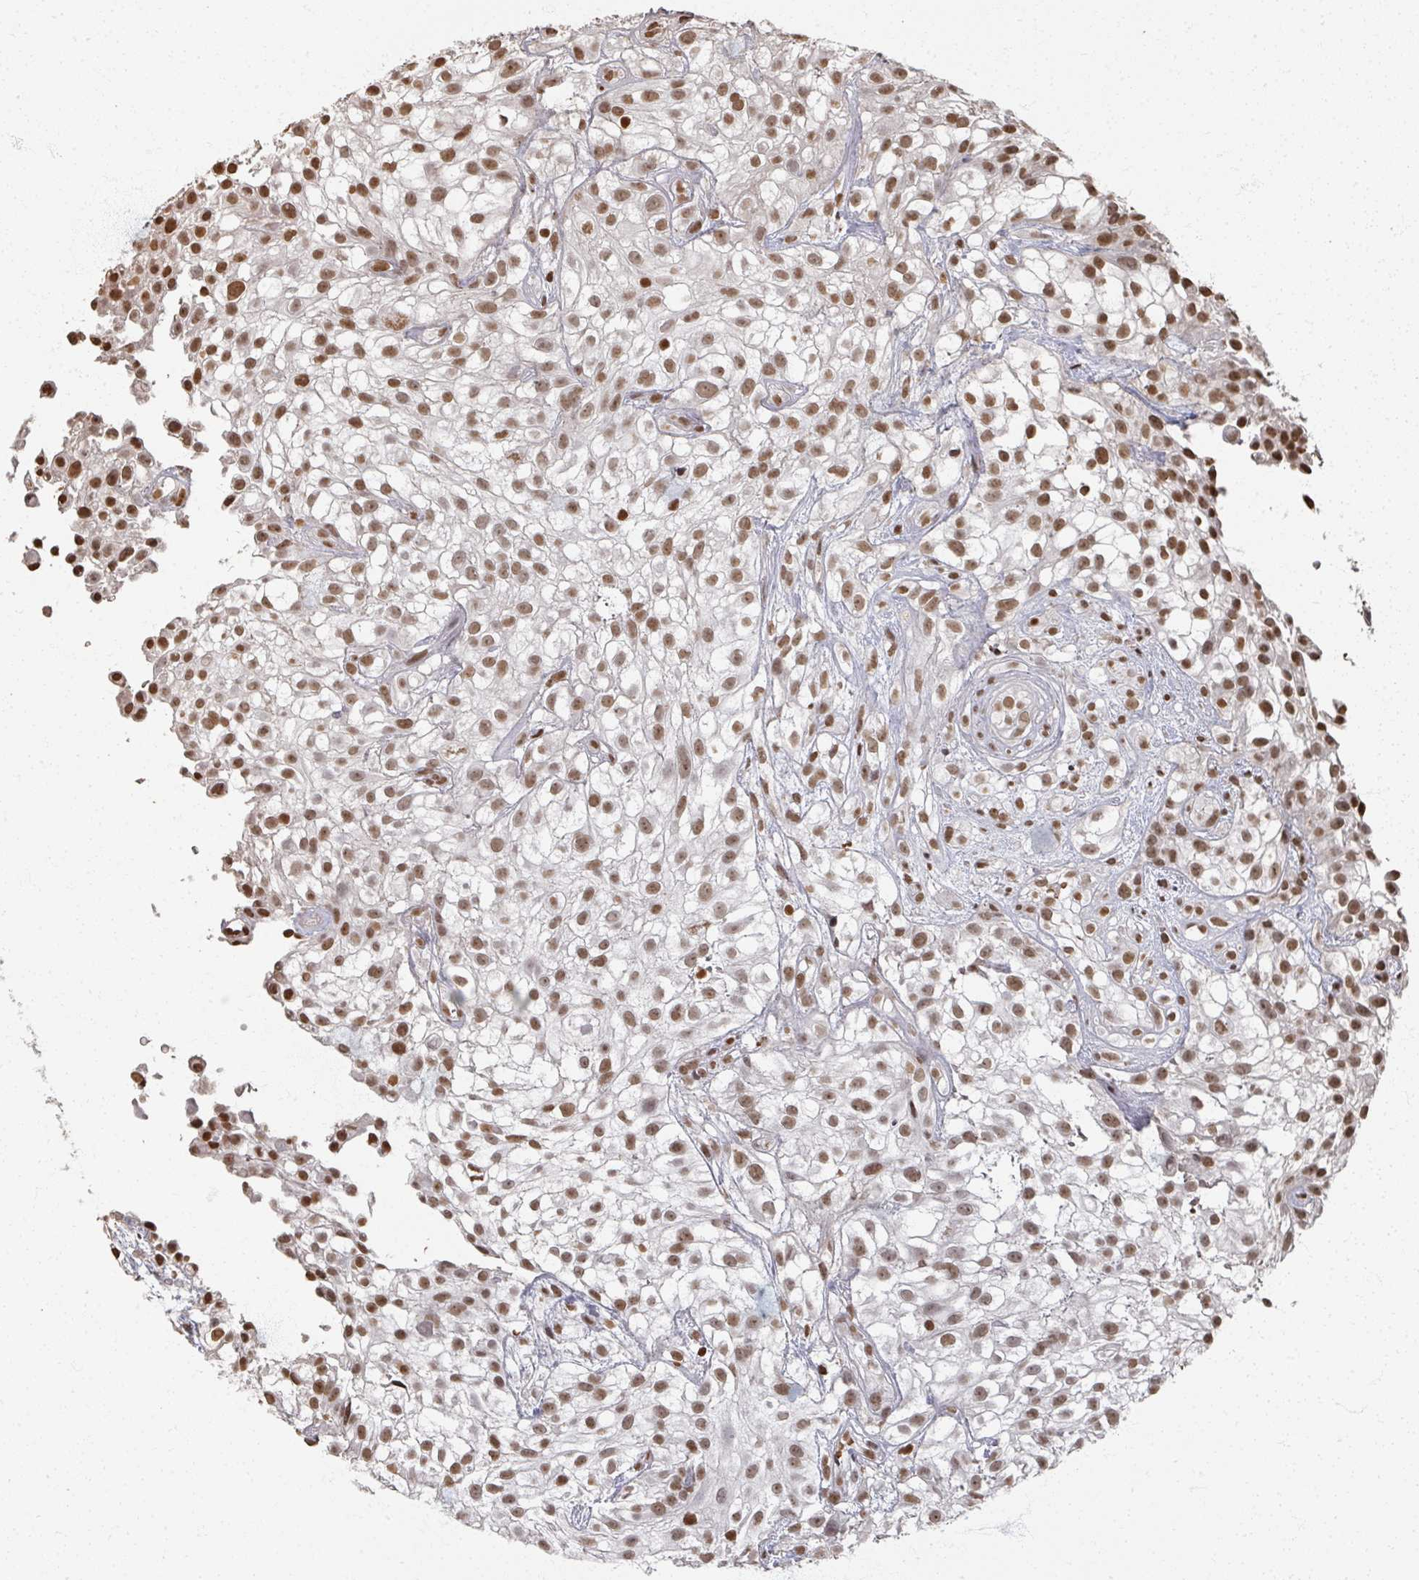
{"staining": {"intensity": "moderate", "quantity": ">75%", "location": "nuclear"}, "tissue": "urothelial cancer", "cell_type": "Tumor cells", "image_type": "cancer", "snomed": [{"axis": "morphology", "description": "Urothelial carcinoma, High grade"}, {"axis": "topography", "description": "Urinary bladder"}], "caption": "Human urothelial cancer stained with a protein marker exhibits moderate staining in tumor cells.", "gene": "DCUN1D5", "patient": {"sex": "male", "age": 56}}